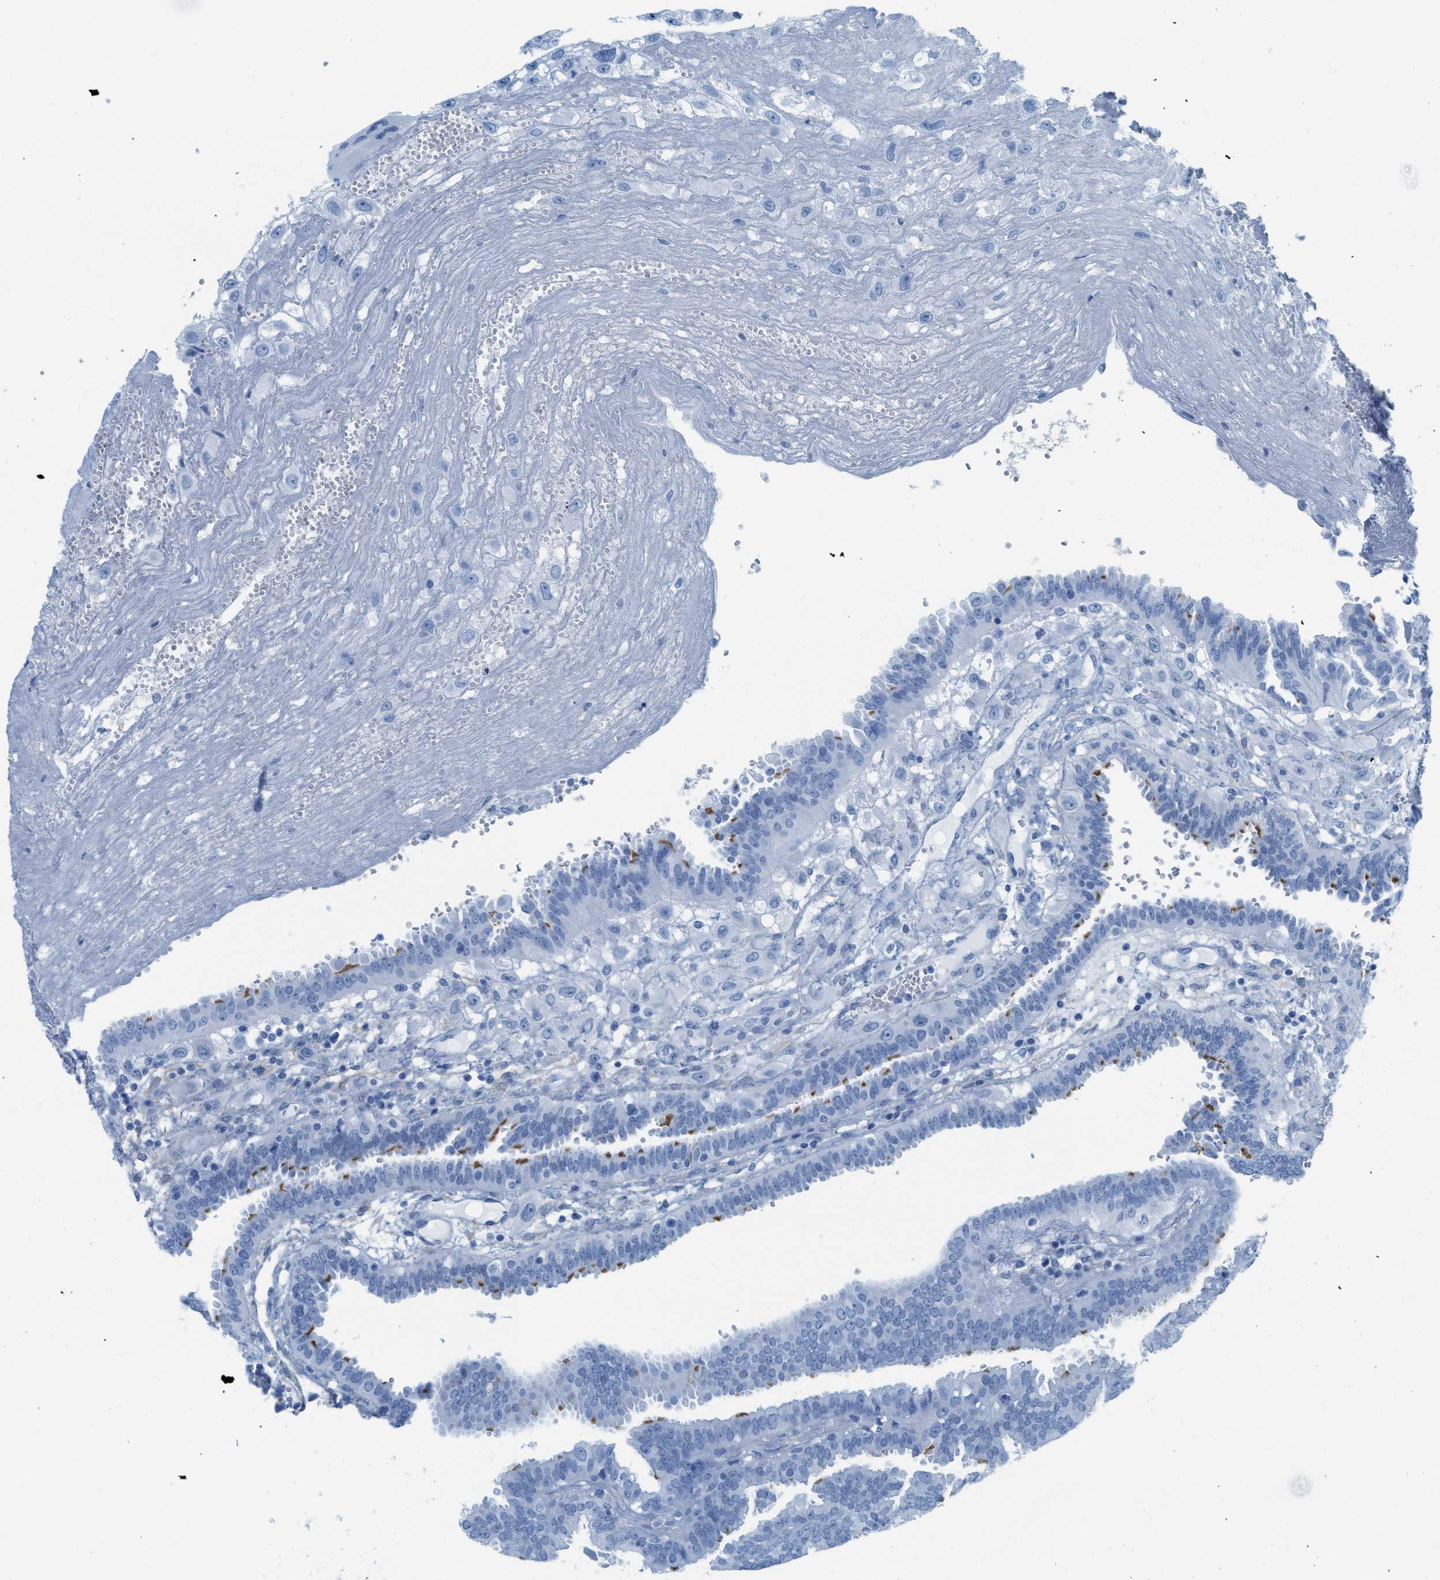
{"staining": {"intensity": "negative", "quantity": "none", "location": "none"}, "tissue": "fallopian tube", "cell_type": "Glandular cells", "image_type": "normal", "snomed": [{"axis": "morphology", "description": "Normal tissue, NOS"}, {"axis": "topography", "description": "Fallopian tube"}, {"axis": "topography", "description": "Placenta"}], "caption": "Glandular cells show no significant expression in normal fallopian tube.", "gene": "ASGR1", "patient": {"sex": "female", "age": 32}}